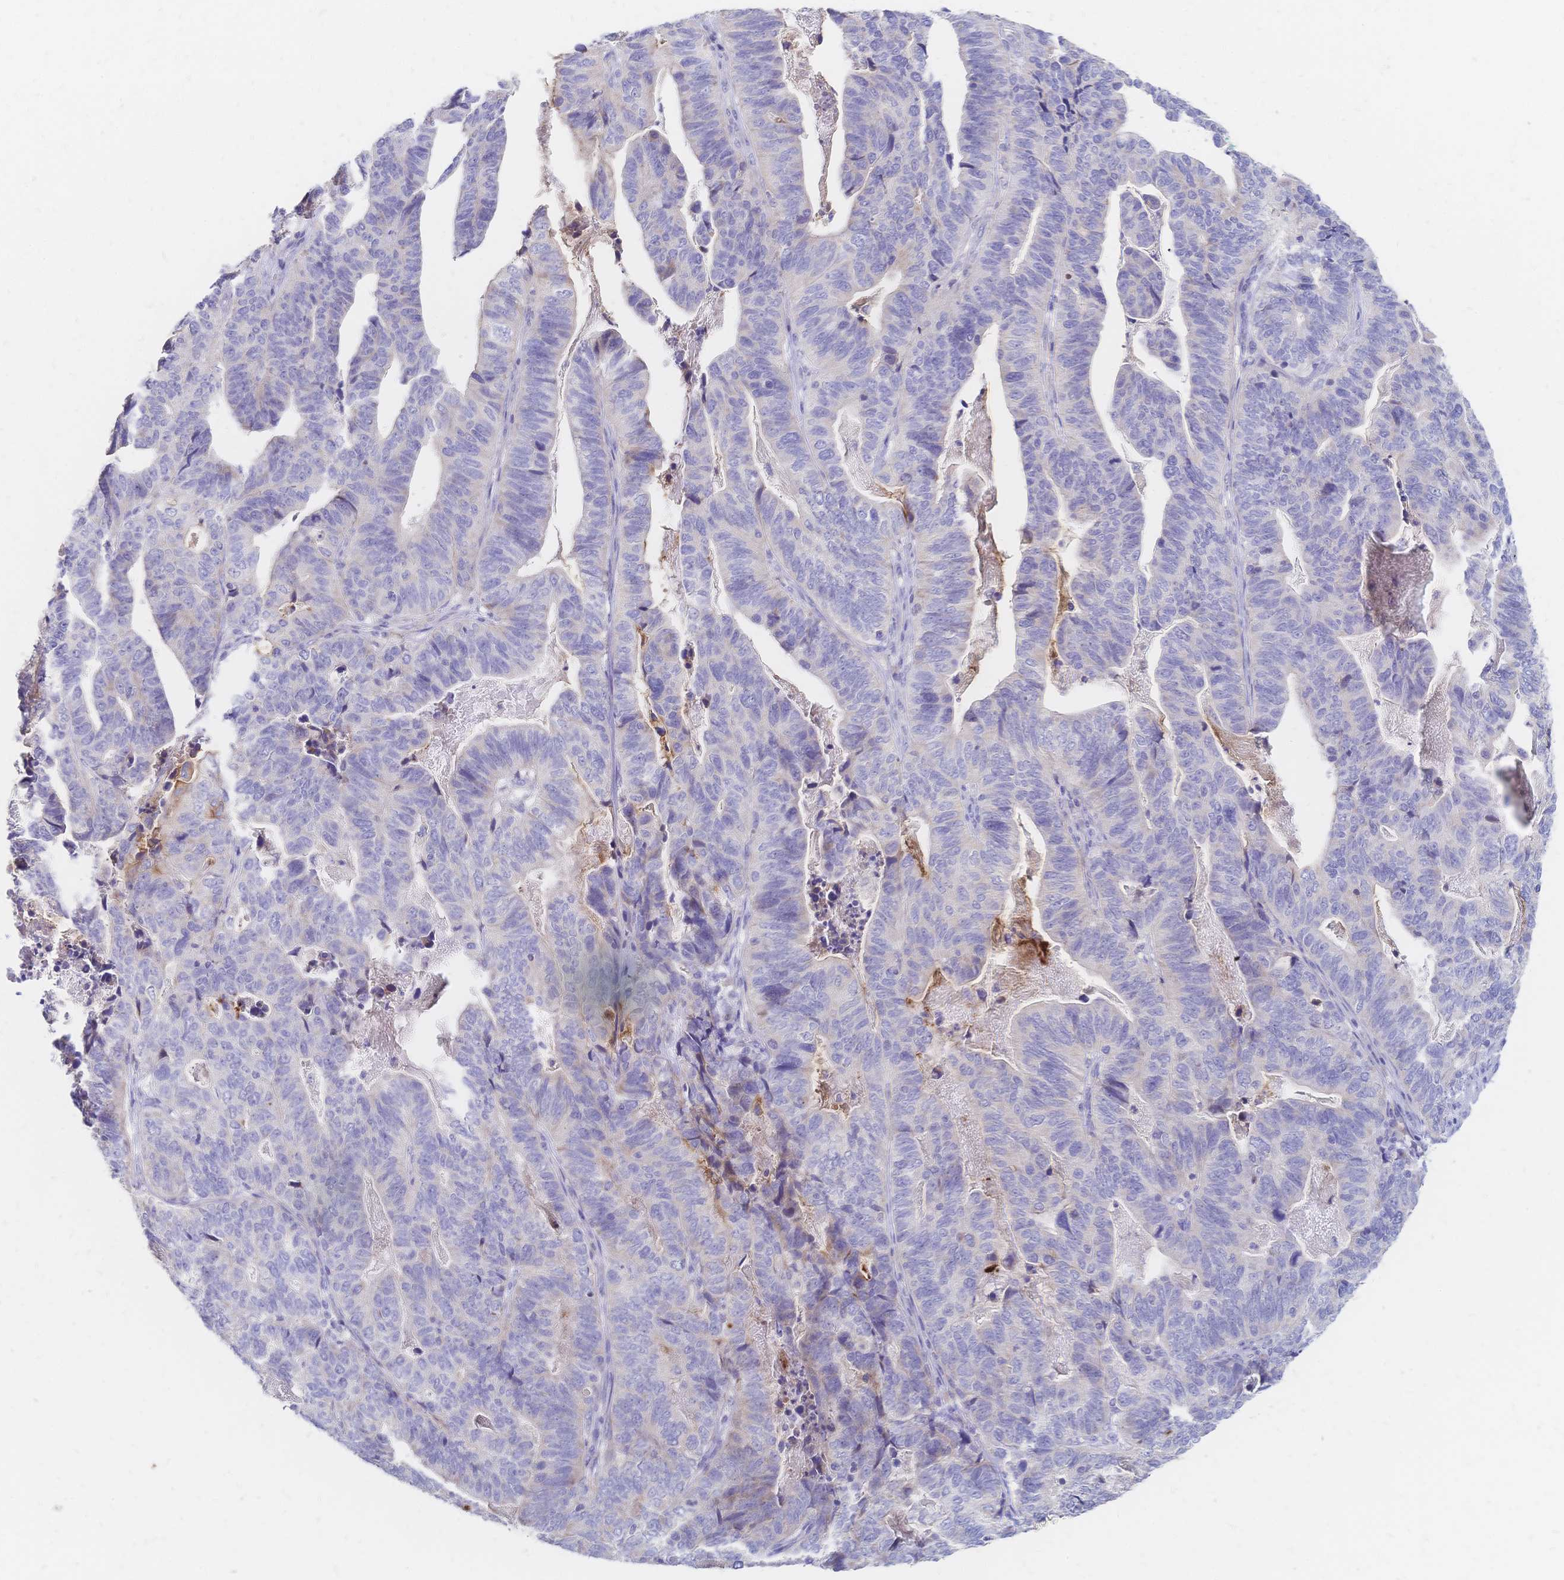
{"staining": {"intensity": "negative", "quantity": "none", "location": "none"}, "tissue": "stomach cancer", "cell_type": "Tumor cells", "image_type": "cancer", "snomed": [{"axis": "morphology", "description": "Adenocarcinoma, NOS"}, {"axis": "topography", "description": "Stomach, upper"}], "caption": "Immunohistochemistry (IHC) micrograph of human stomach cancer (adenocarcinoma) stained for a protein (brown), which exhibits no staining in tumor cells.", "gene": "VWC2L", "patient": {"sex": "female", "age": 67}}